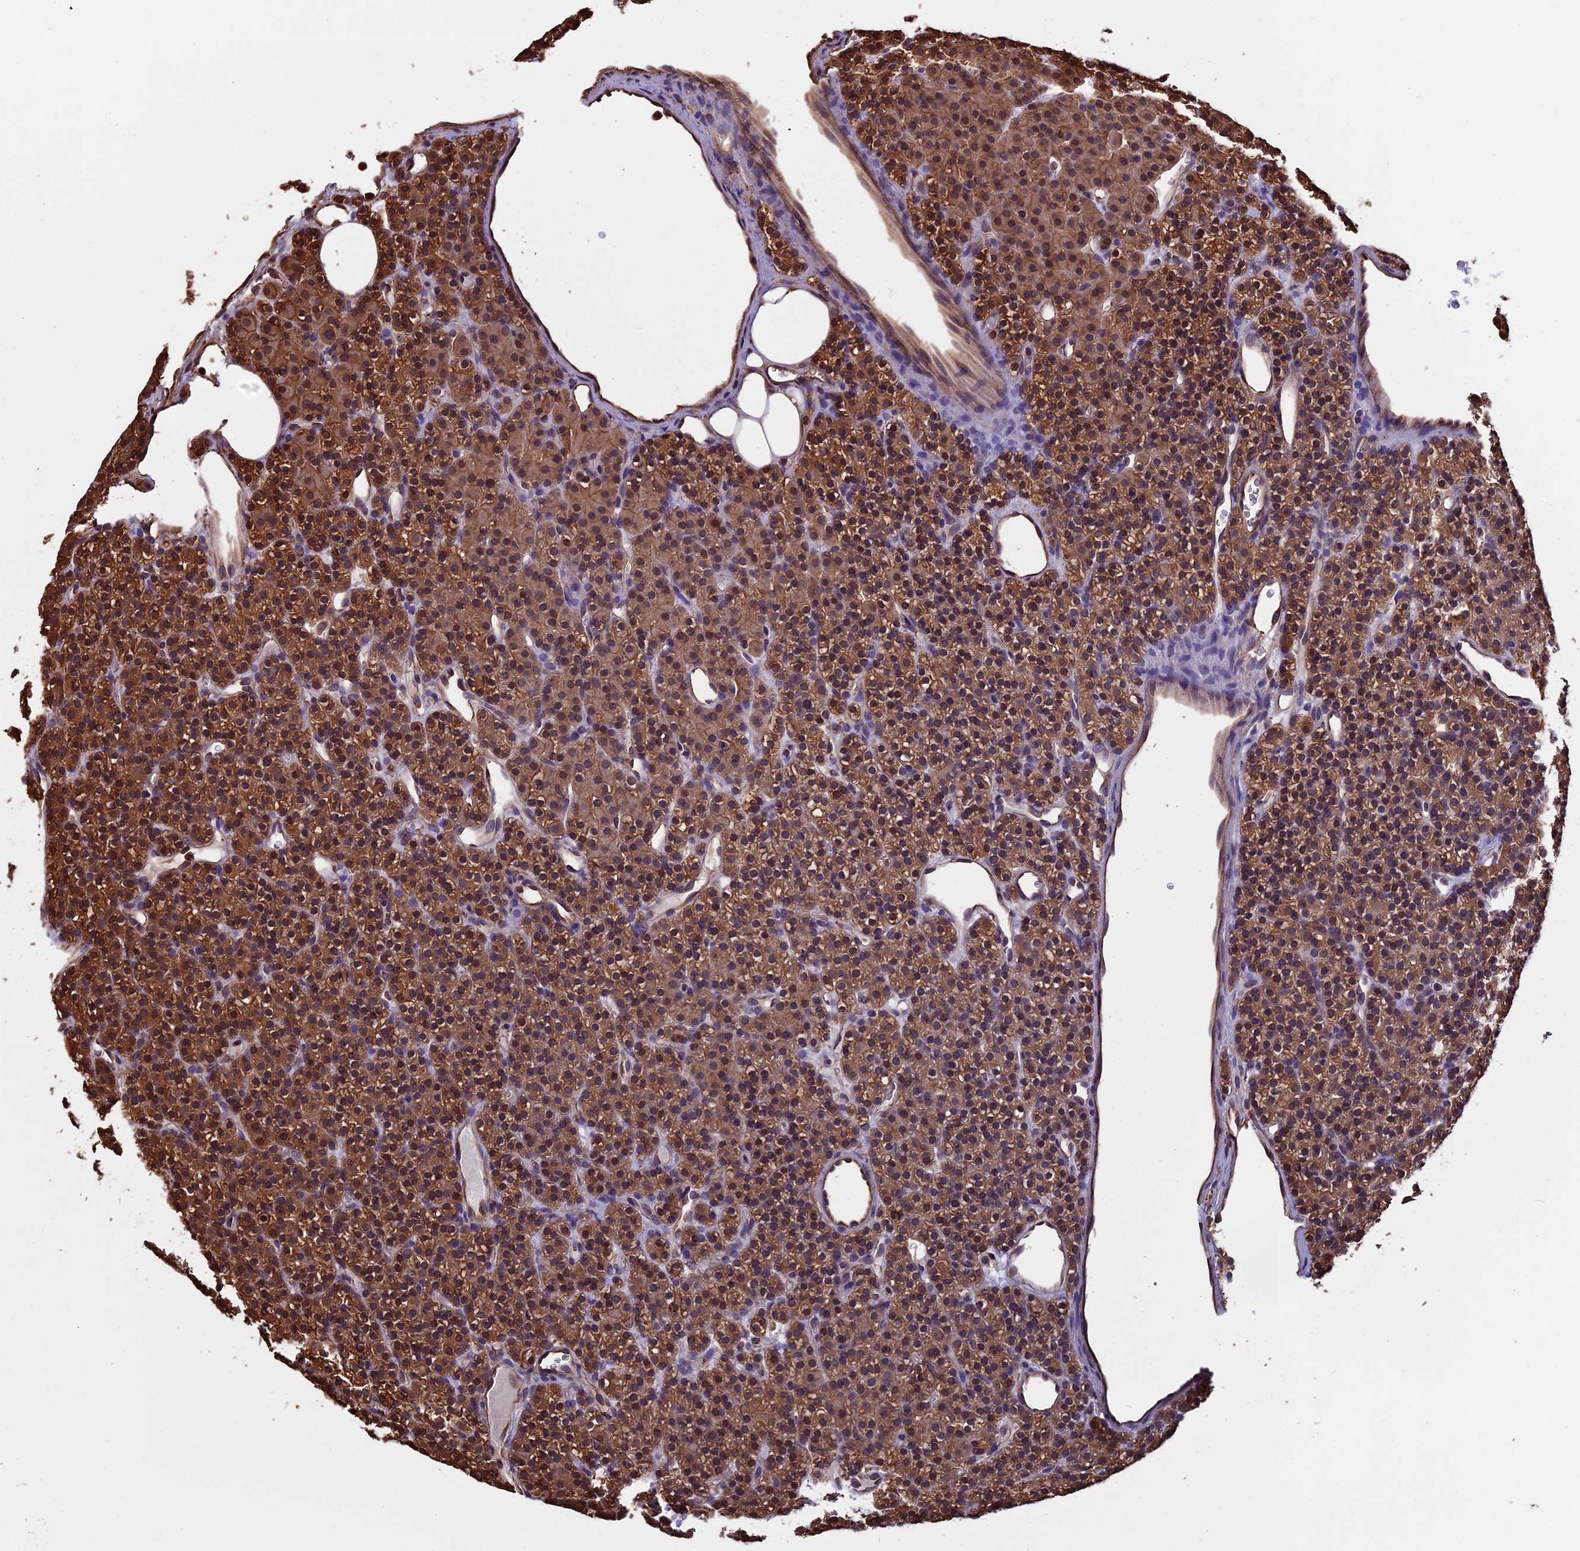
{"staining": {"intensity": "moderate", "quantity": ">75%", "location": "cytoplasmic/membranous"}, "tissue": "parathyroid gland", "cell_type": "Glandular cells", "image_type": "normal", "snomed": [{"axis": "morphology", "description": "Normal tissue, NOS"}, {"axis": "morphology", "description": "Hyperplasia, NOS"}, {"axis": "topography", "description": "Parathyroid gland"}], "caption": "The immunohistochemical stain shows moderate cytoplasmic/membranous staining in glandular cells of unremarkable parathyroid gland.", "gene": "CHMP2A", "patient": {"sex": "male", "age": 44}}